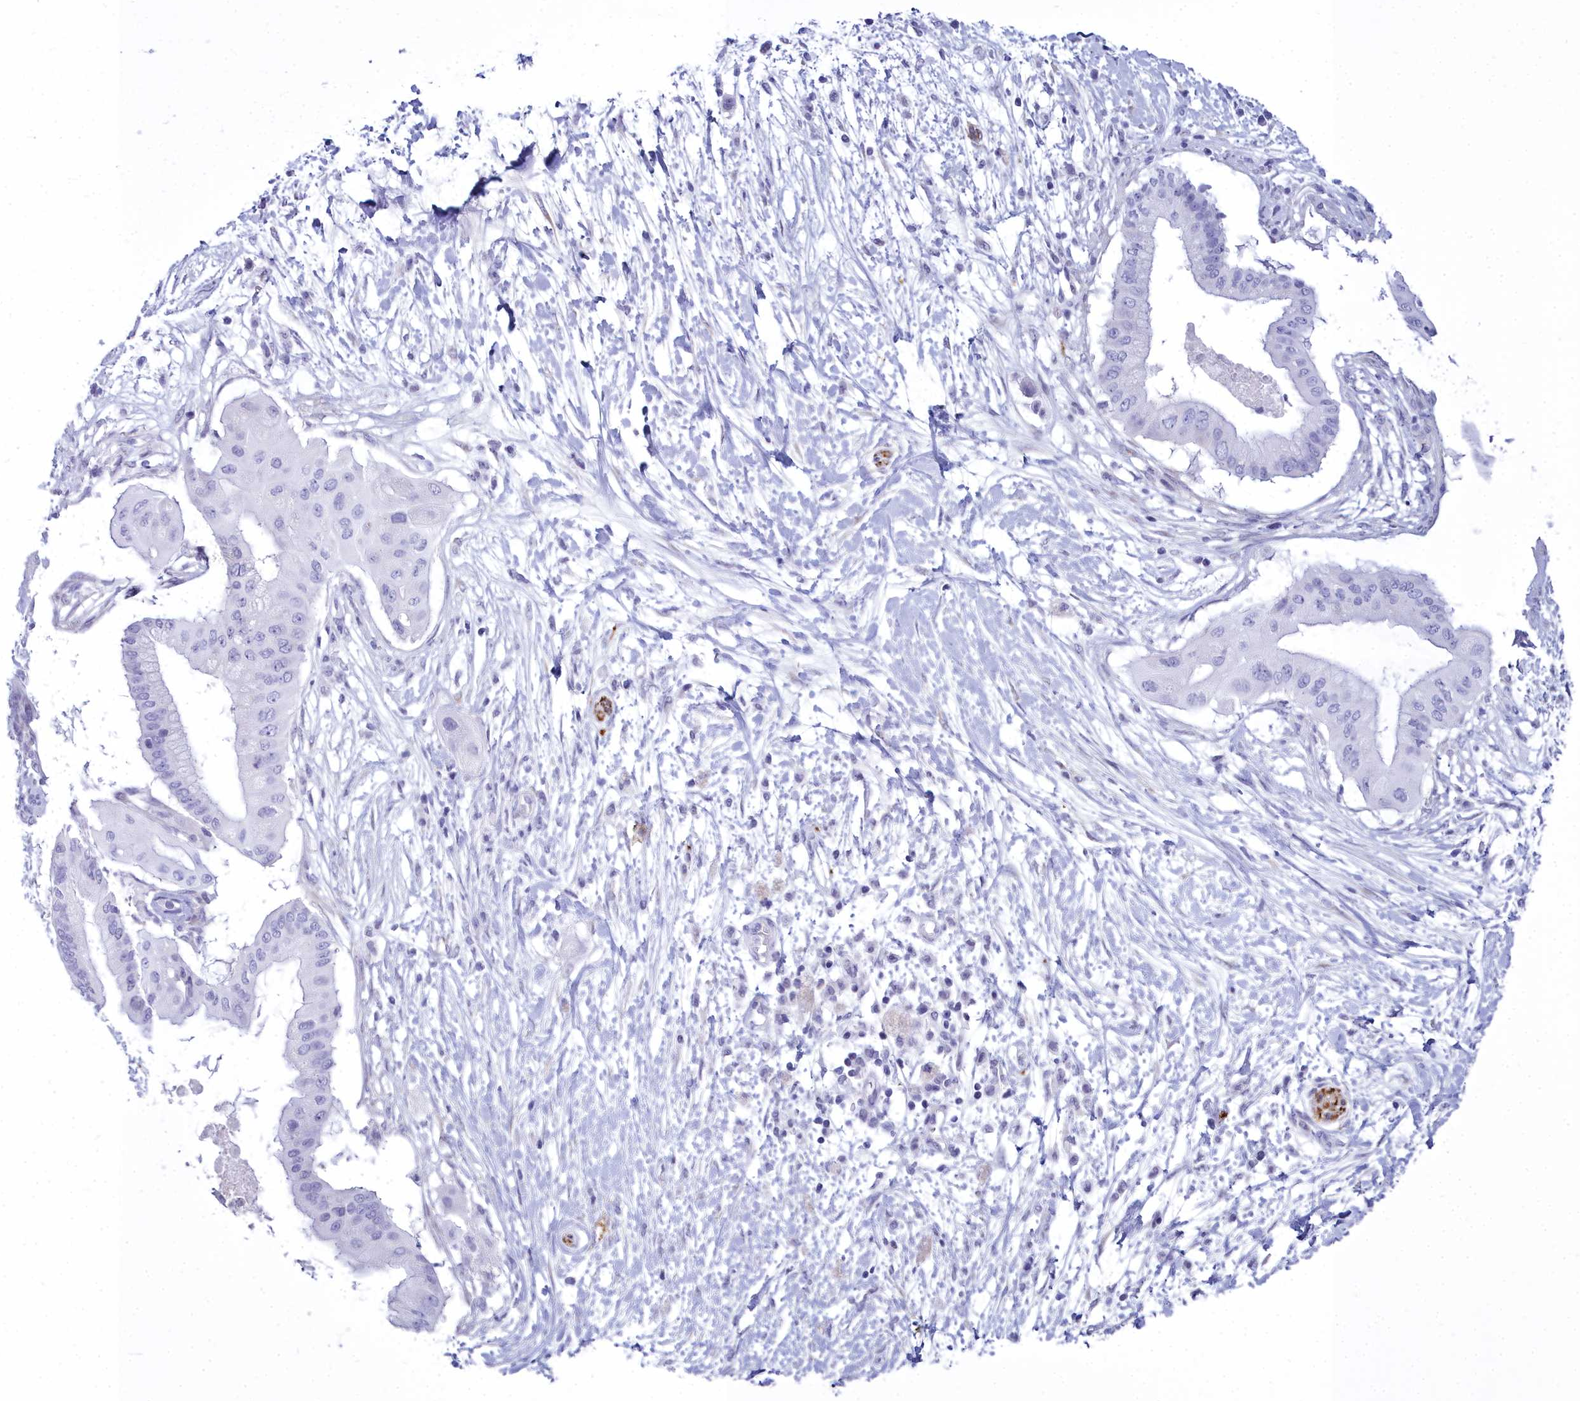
{"staining": {"intensity": "negative", "quantity": "none", "location": "none"}, "tissue": "pancreatic cancer", "cell_type": "Tumor cells", "image_type": "cancer", "snomed": [{"axis": "morphology", "description": "Adenocarcinoma, NOS"}, {"axis": "topography", "description": "Pancreas"}], "caption": "Tumor cells show no significant staining in pancreatic adenocarcinoma. (Stains: DAB (3,3'-diaminobenzidine) immunohistochemistry (IHC) with hematoxylin counter stain, Microscopy: brightfield microscopy at high magnification).", "gene": "MAP6", "patient": {"sex": "male", "age": 68}}